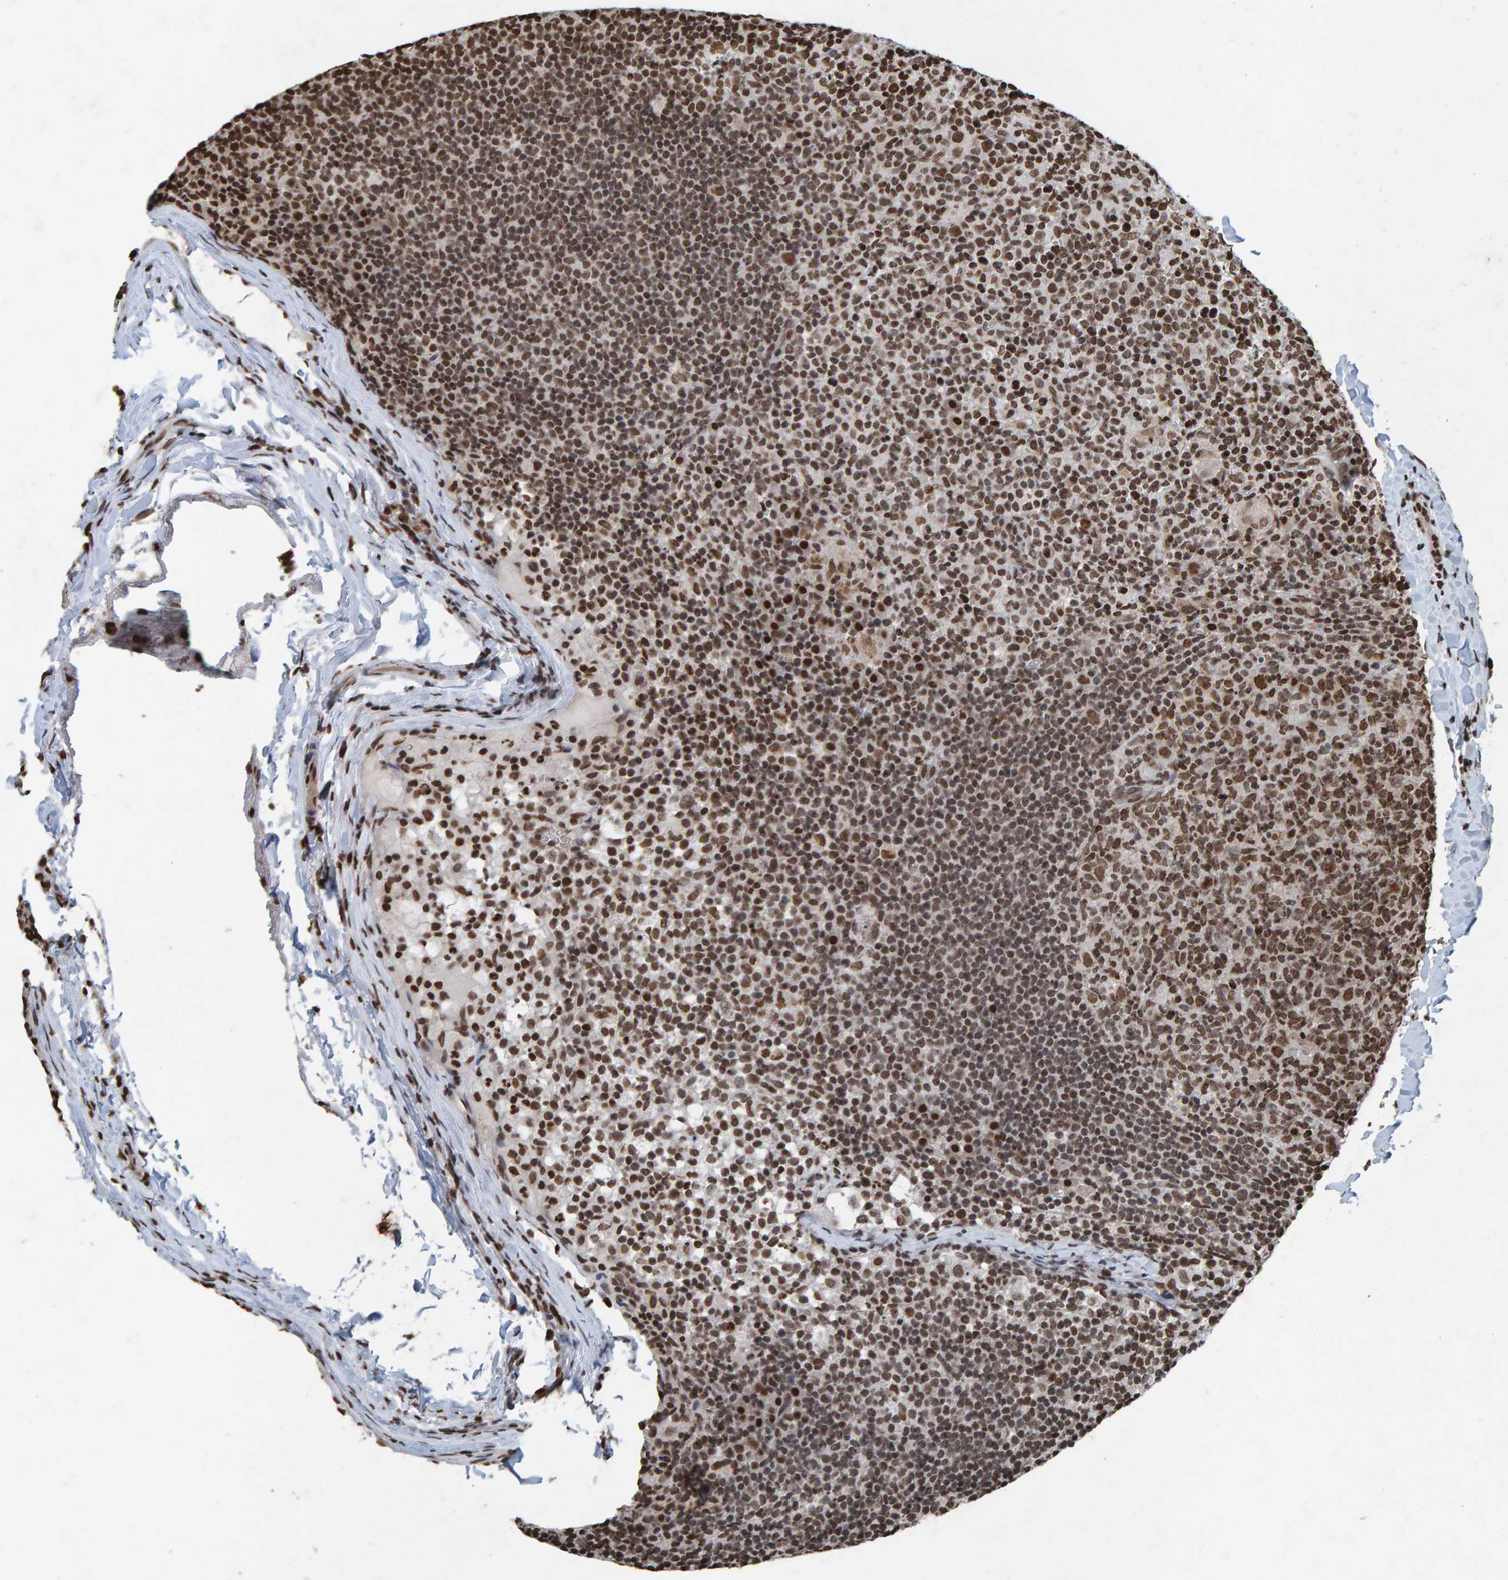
{"staining": {"intensity": "moderate", "quantity": ">75%", "location": "nuclear"}, "tissue": "lymph node", "cell_type": "Germinal center cells", "image_type": "normal", "snomed": [{"axis": "morphology", "description": "Normal tissue, NOS"}, {"axis": "morphology", "description": "Inflammation, NOS"}, {"axis": "topography", "description": "Lymph node"}], "caption": "The image reveals a brown stain indicating the presence of a protein in the nuclear of germinal center cells in lymph node. The staining was performed using DAB to visualize the protein expression in brown, while the nuclei were stained in blue with hematoxylin (Magnification: 20x).", "gene": "H2AZ1", "patient": {"sex": "male", "age": 55}}